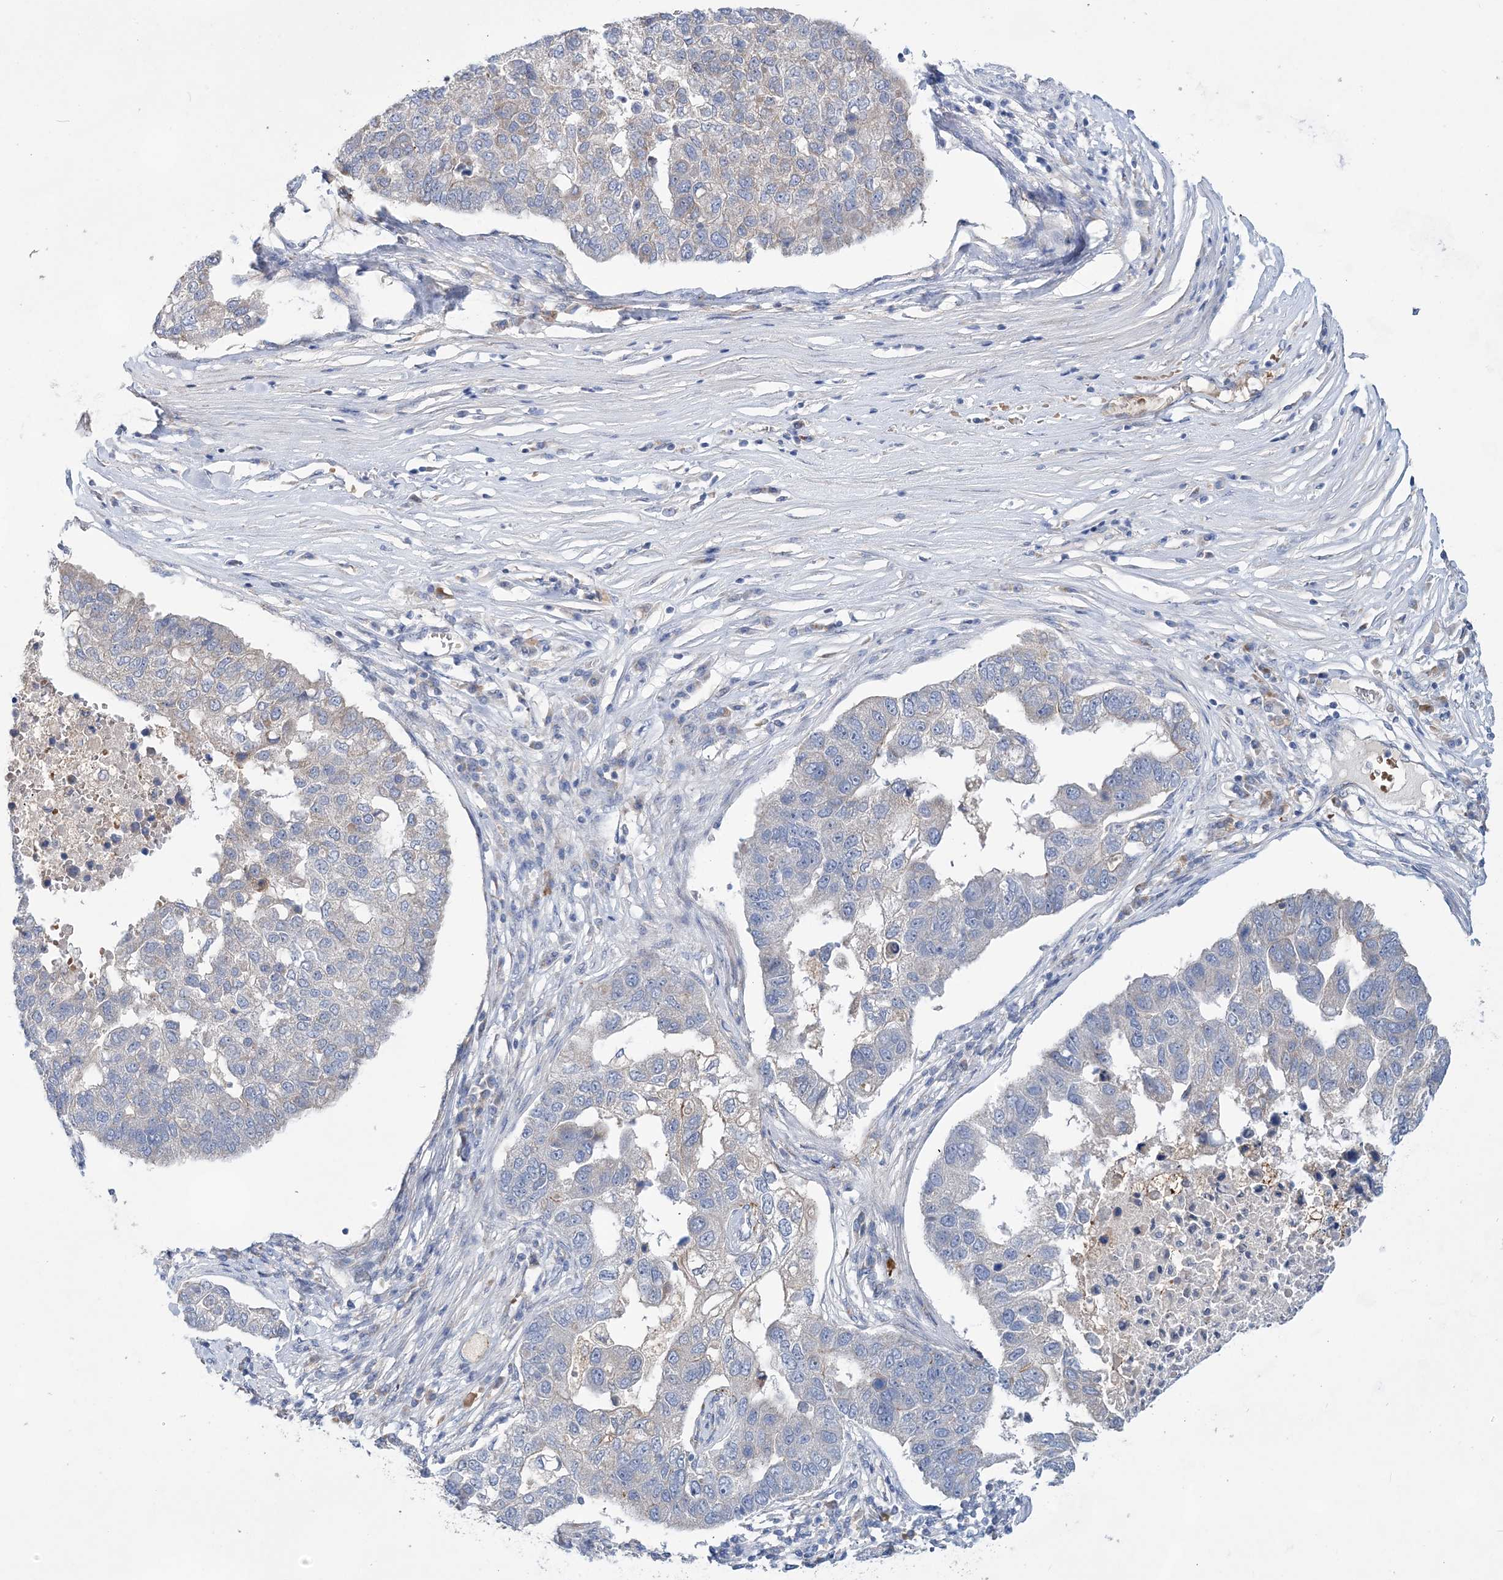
{"staining": {"intensity": "negative", "quantity": "none", "location": "none"}, "tissue": "pancreatic cancer", "cell_type": "Tumor cells", "image_type": "cancer", "snomed": [{"axis": "morphology", "description": "Adenocarcinoma, NOS"}, {"axis": "topography", "description": "Pancreas"}], "caption": "DAB immunohistochemical staining of human pancreatic cancer demonstrates no significant expression in tumor cells.", "gene": "TRAPPC13", "patient": {"sex": "female", "age": 61}}